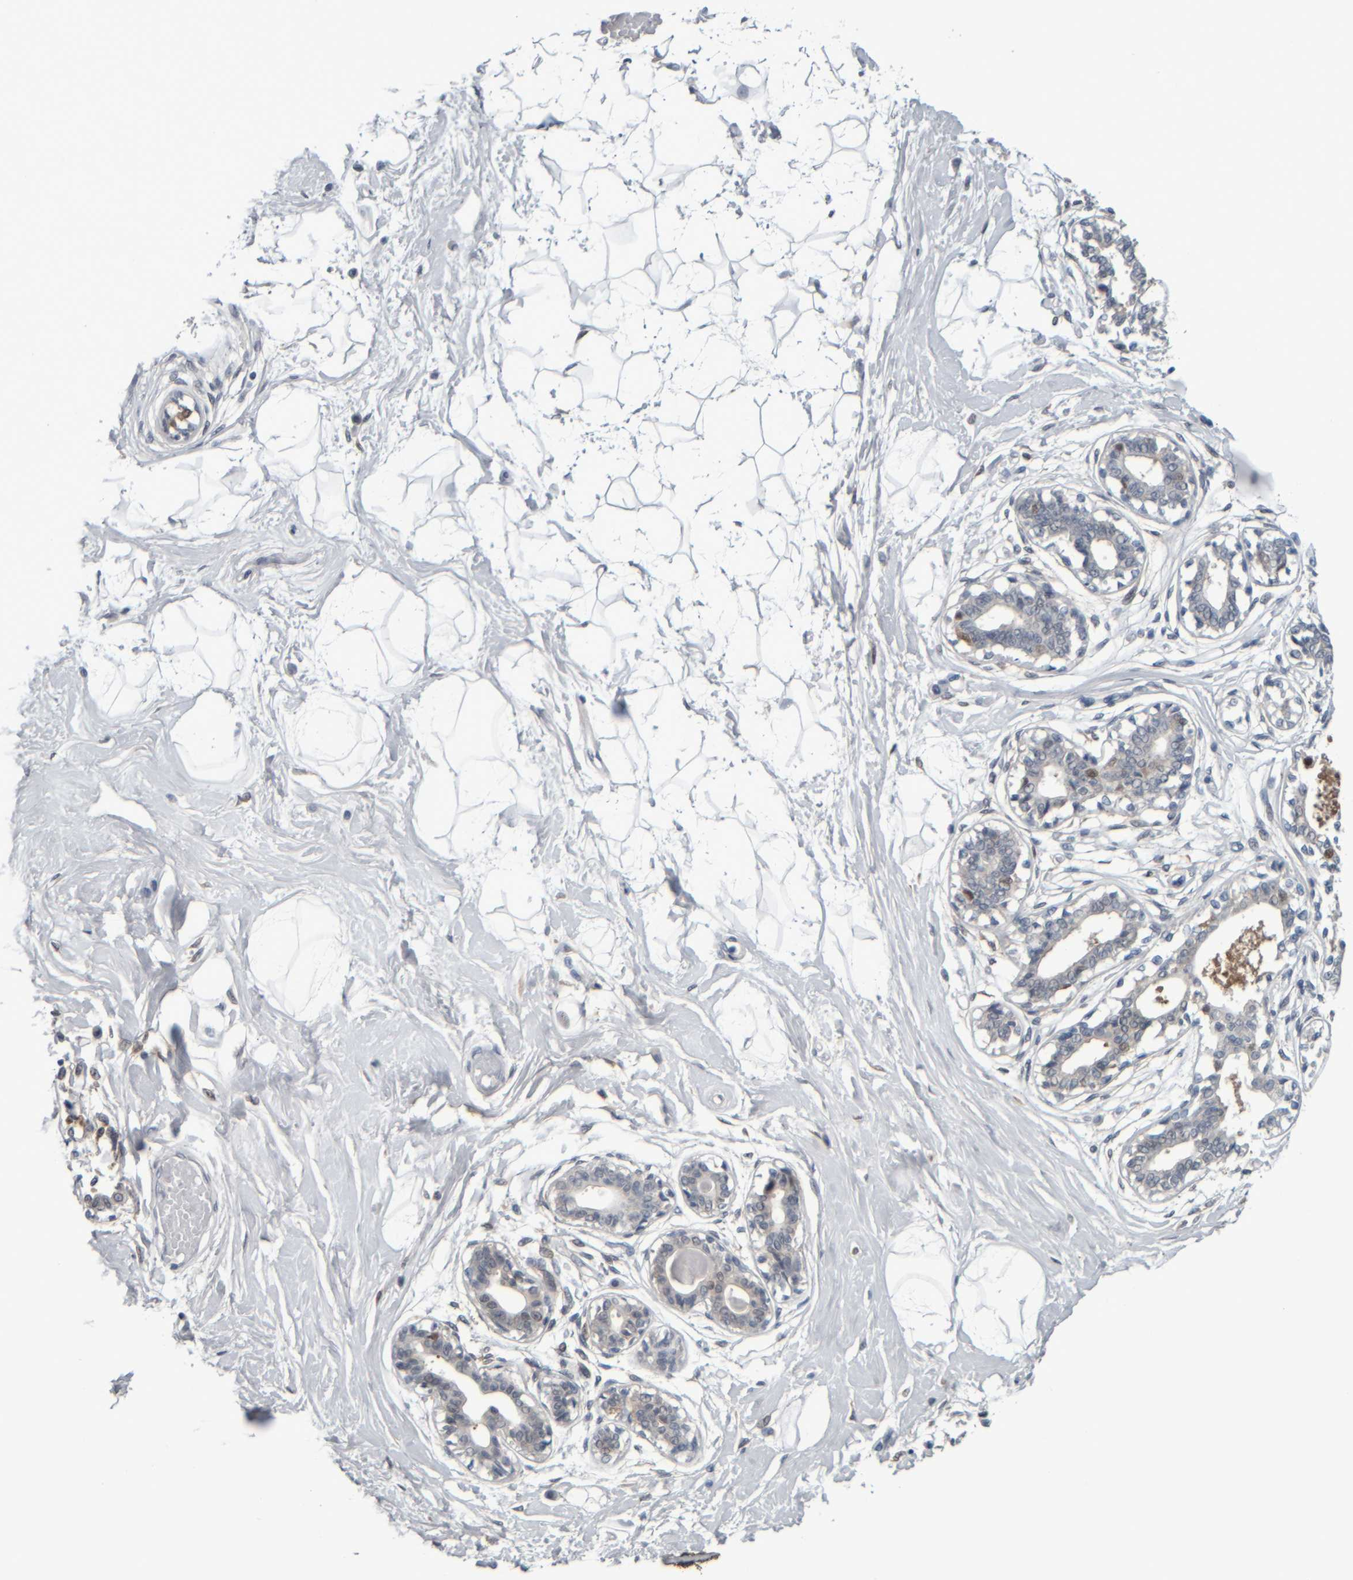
{"staining": {"intensity": "negative", "quantity": "none", "location": "none"}, "tissue": "breast", "cell_type": "Adipocytes", "image_type": "normal", "snomed": [{"axis": "morphology", "description": "Normal tissue, NOS"}, {"axis": "topography", "description": "Breast"}], "caption": "A photomicrograph of breast stained for a protein displays no brown staining in adipocytes. The staining is performed using DAB brown chromogen with nuclei counter-stained in using hematoxylin.", "gene": "COL14A1", "patient": {"sex": "female", "age": 45}}